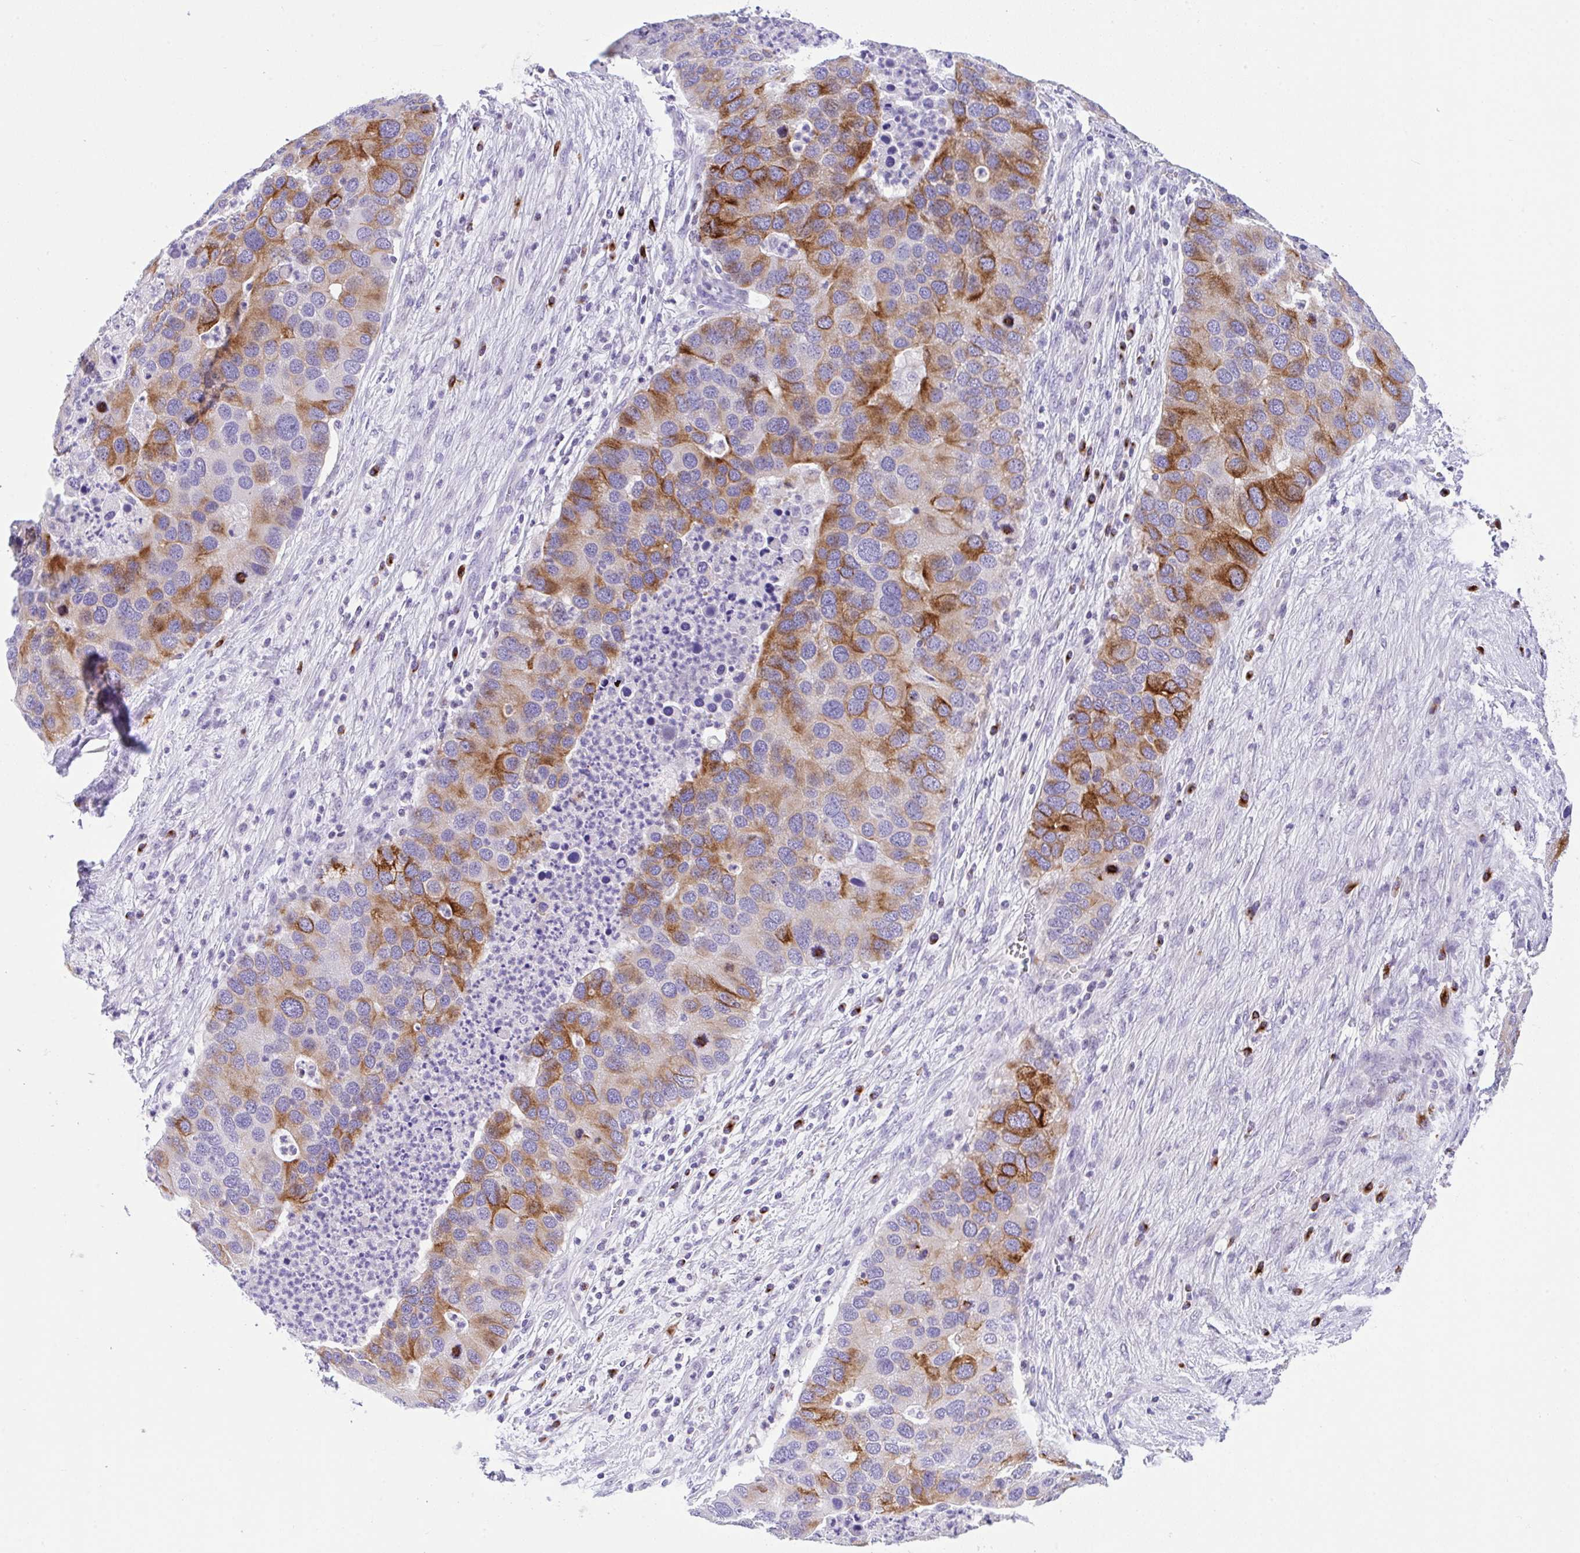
{"staining": {"intensity": "strong", "quantity": "25%-75%", "location": "cytoplasmic/membranous"}, "tissue": "lung cancer", "cell_type": "Tumor cells", "image_type": "cancer", "snomed": [{"axis": "morphology", "description": "Aneuploidy"}, {"axis": "morphology", "description": "Adenocarcinoma, NOS"}, {"axis": "topography", "description": "Lymph node"}, {"axis": "topography", "description": "Lung"}], "caption": "DAB (3,3'-diaminobenzidine) immunohistochemical staining of lung cancer (adenocarcinoma) demonstrates strong cytoplasmic/membranous protein positivity in approximately 25%-75% of tumor cells. (brown staining indicates protein expression, while blue staining denotes nuclei).", "gene": "FBXL20", "patient": {"sex": "female", "age": 74}}